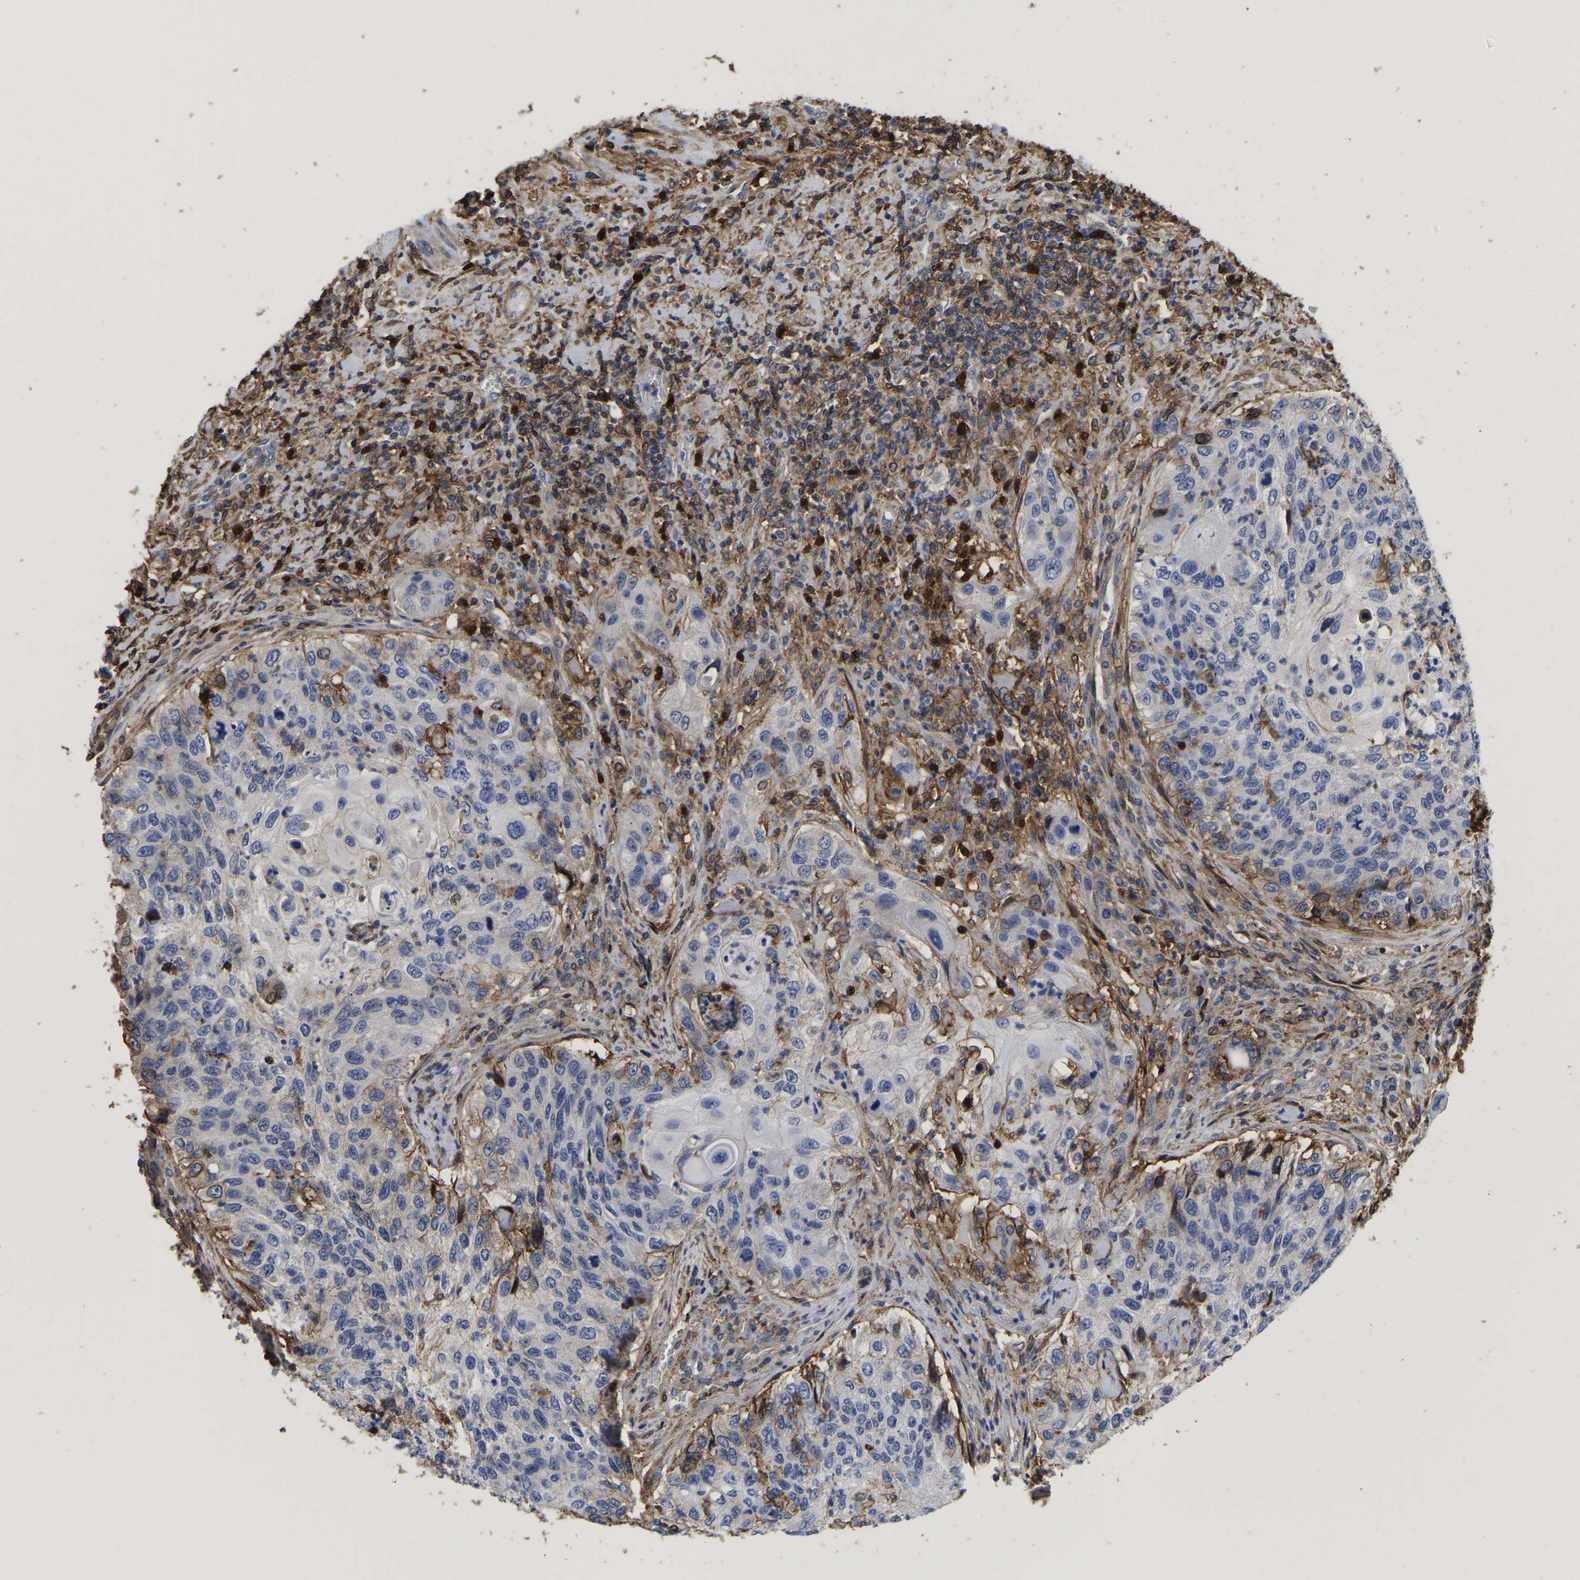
{"staining": {"intensity": "negative", "quantity": "none", "location": "none"}, "tissue": "urothelial cancer", "cell_type": "Tumor cells", "image_type": "cancer", "snomed": [{"axis": "morphology", "description": "Urothelial carcinoma, High grade"}, {"axis": "topography", "description": "Urinary bladder"}], "caption": "Urothelial cancer was stained to show a protein in brown. There is no significant positivity in tumor cells.", "gene": "LIF", "patient": {"sex": "female", "age": 60}}